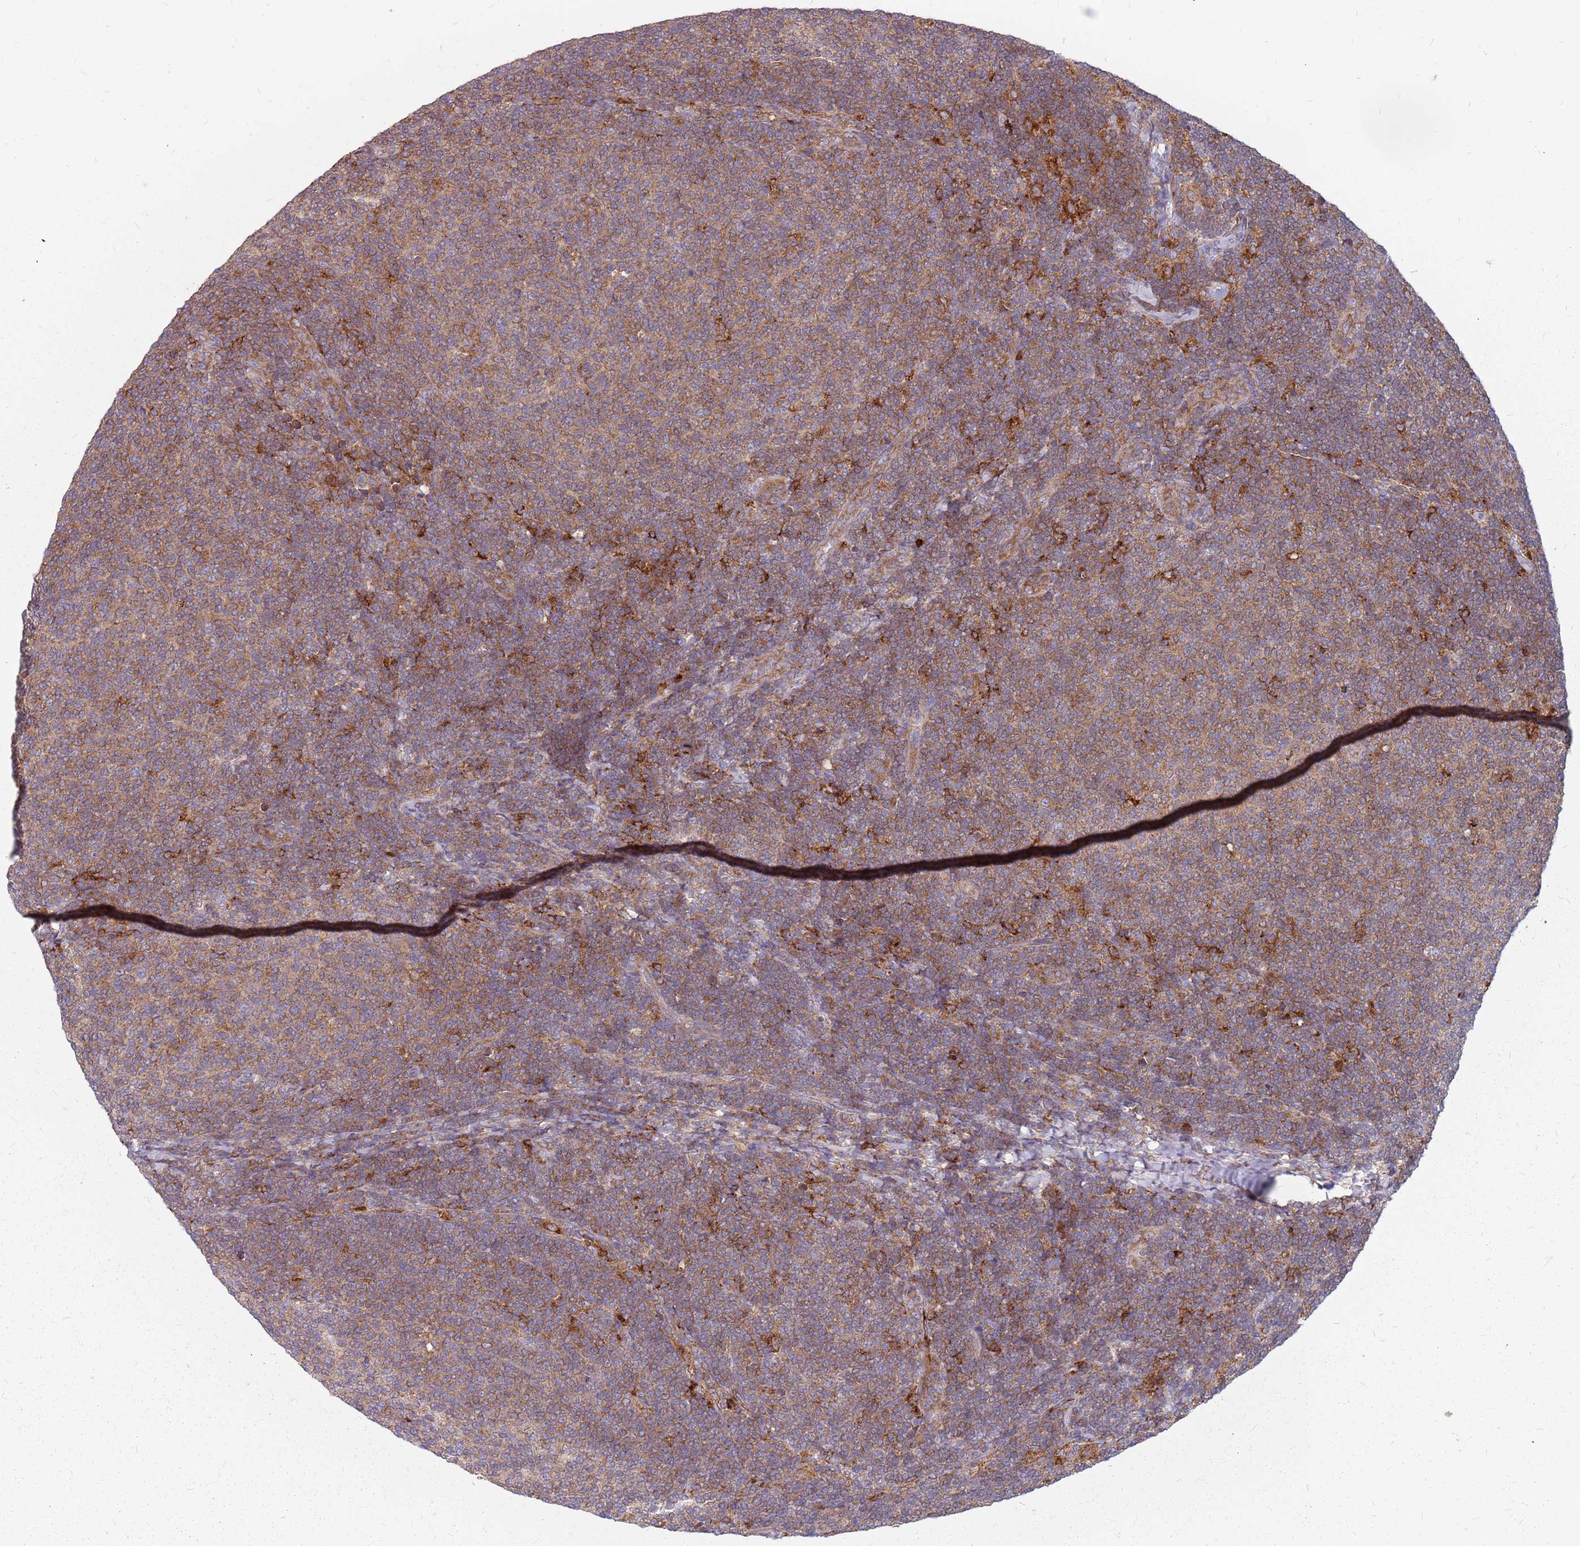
{"staining": {"intensity": "moderate", "quantity": ">75%", "location": "cytoplasmic/membranous"}, "tissue": "lymphoma", "cell_type": "Tumor cells", "image_type": "cancer", "snomed": [{"axis": "morphology", "description": "Malignant lymphoma, non-Hodgkin's type, Low grade"}, {"axis": "topography", "description": "Lymph node"}], "caption": "Immunohistochemical staining of lymphoma displays moderate cytoplasmic/membranous protein positivity in about >75% of tumor cells. The protein is shown in brown color, while the nuclei are stained blue.", "gene": "NME4", "patient": {"sex": "male", "age": 66}}